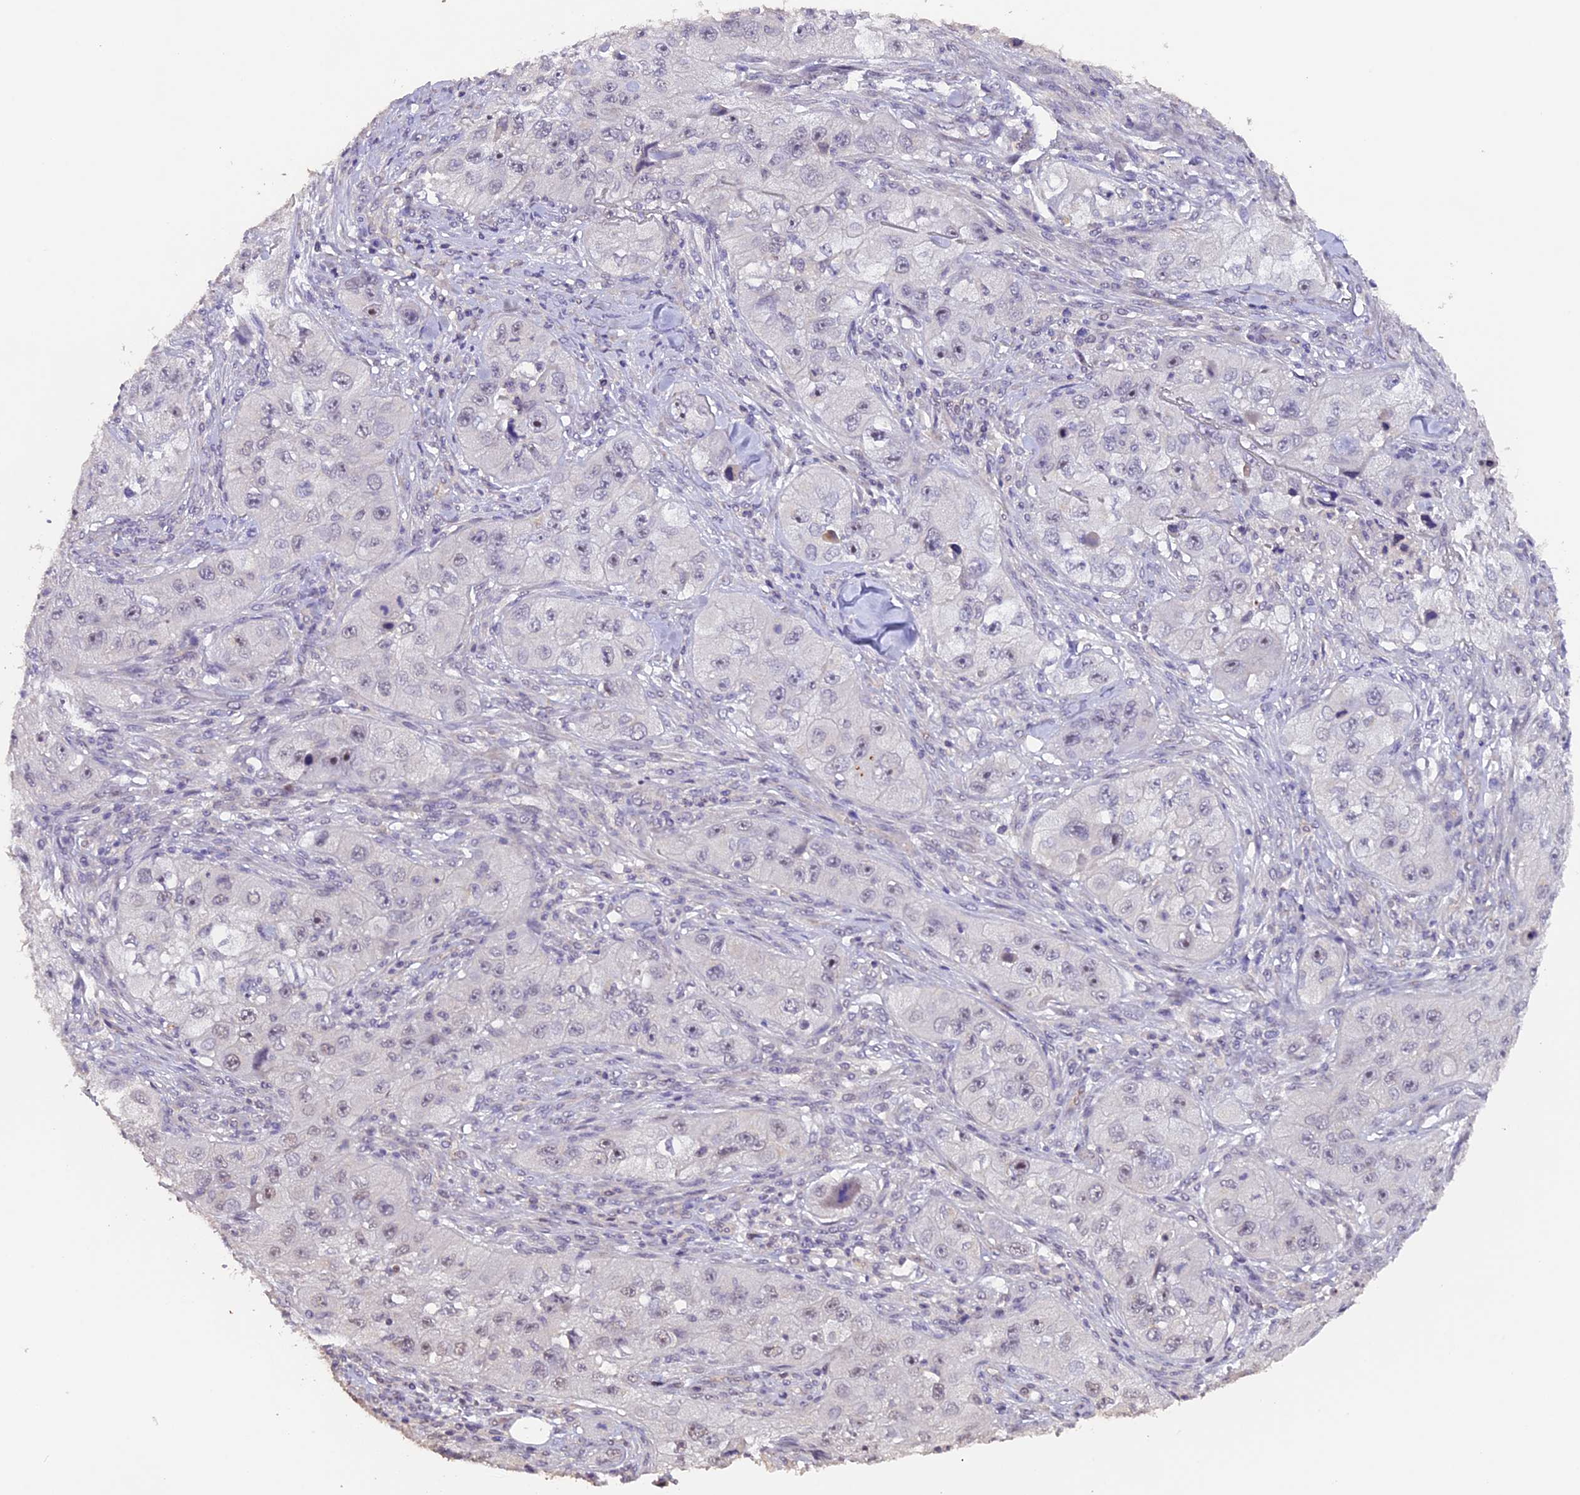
{"staining": {"intensity": "weak", "quantity": "<25%", "location": "nuclear"}, "tissue": "skin cancer", "cell_type": "Tumor cells", "image_type": "cancer", "snomed": [{"axis": "morphology", "description": "Squamous cell carcinoma, NOS"}, {"axis": "topography", "description": "Skin"}, {"axis": "topography", "description": "Subcutis"}], "caption": "Immunohistochemistry histopathology image of neoplastic tissue: human skin cancer (squamous cell carcinoma) stained with DAB displays no significant protein expression in tumor cells.", "gene": "GNB5", "patient": {"sex": "male", "age": 73}}